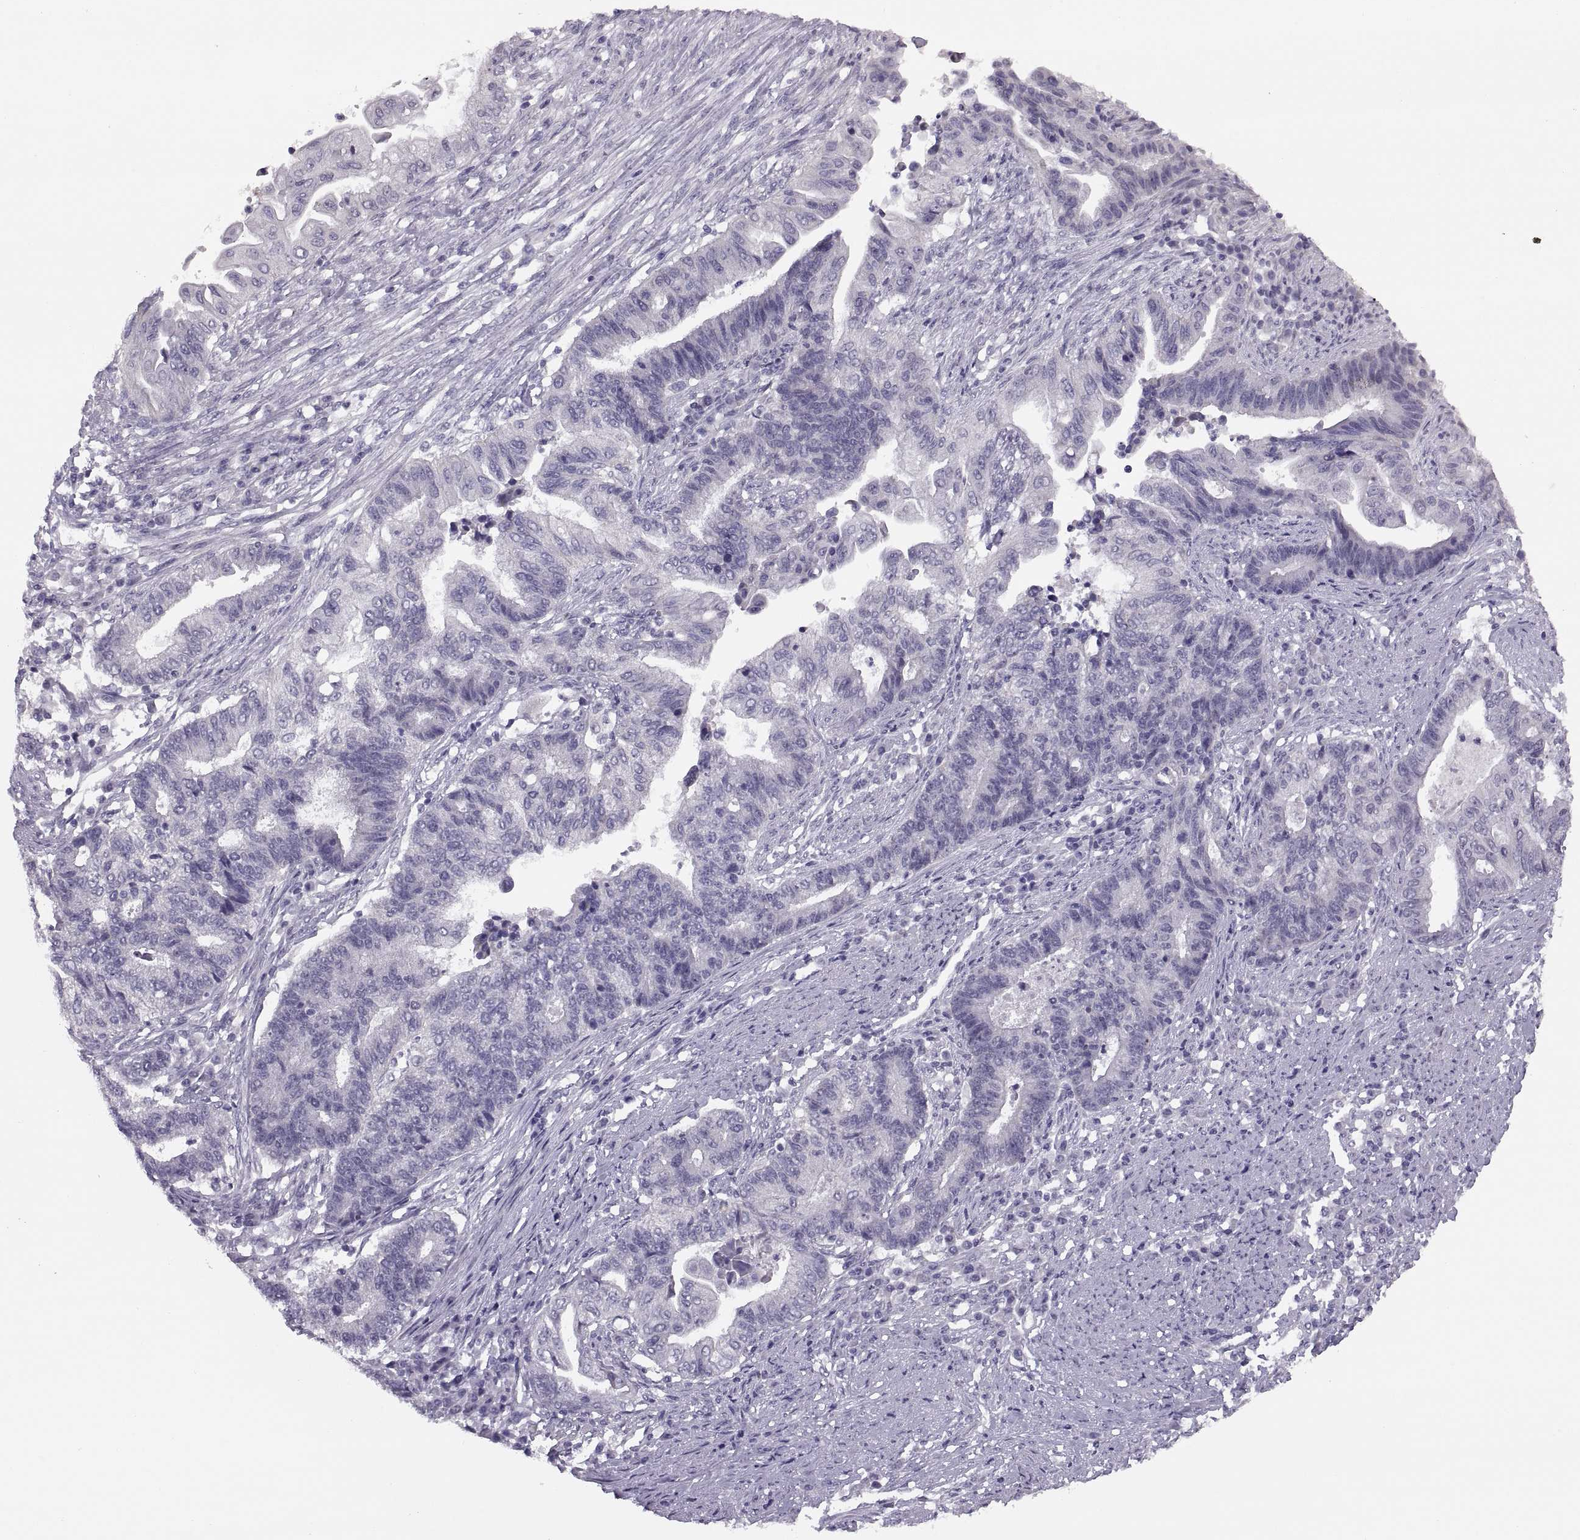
{"staining": {"intensity": "negative", "quantity": "none", "location": "none"}, "tissue": "endometrial cancer", "cell_type": "Tumor cells", "image_type": "cancer", "snomed": [{"axis": "morphology", "description": "Adenocarcinoma, NOS"}, {"axis": "topography", "description": "Uterus"}, {"axis": "topography", "description": "Endometrium"}], "caption": "An immunohistochemistry (IHC) histopathology image of endometrial cancer is shown. There is no staining in tumor cells of endometrial cancer. Nuclei are stained in blue.", "gene": "ADH6", "patient": {"sex": "female", "age": 54}}